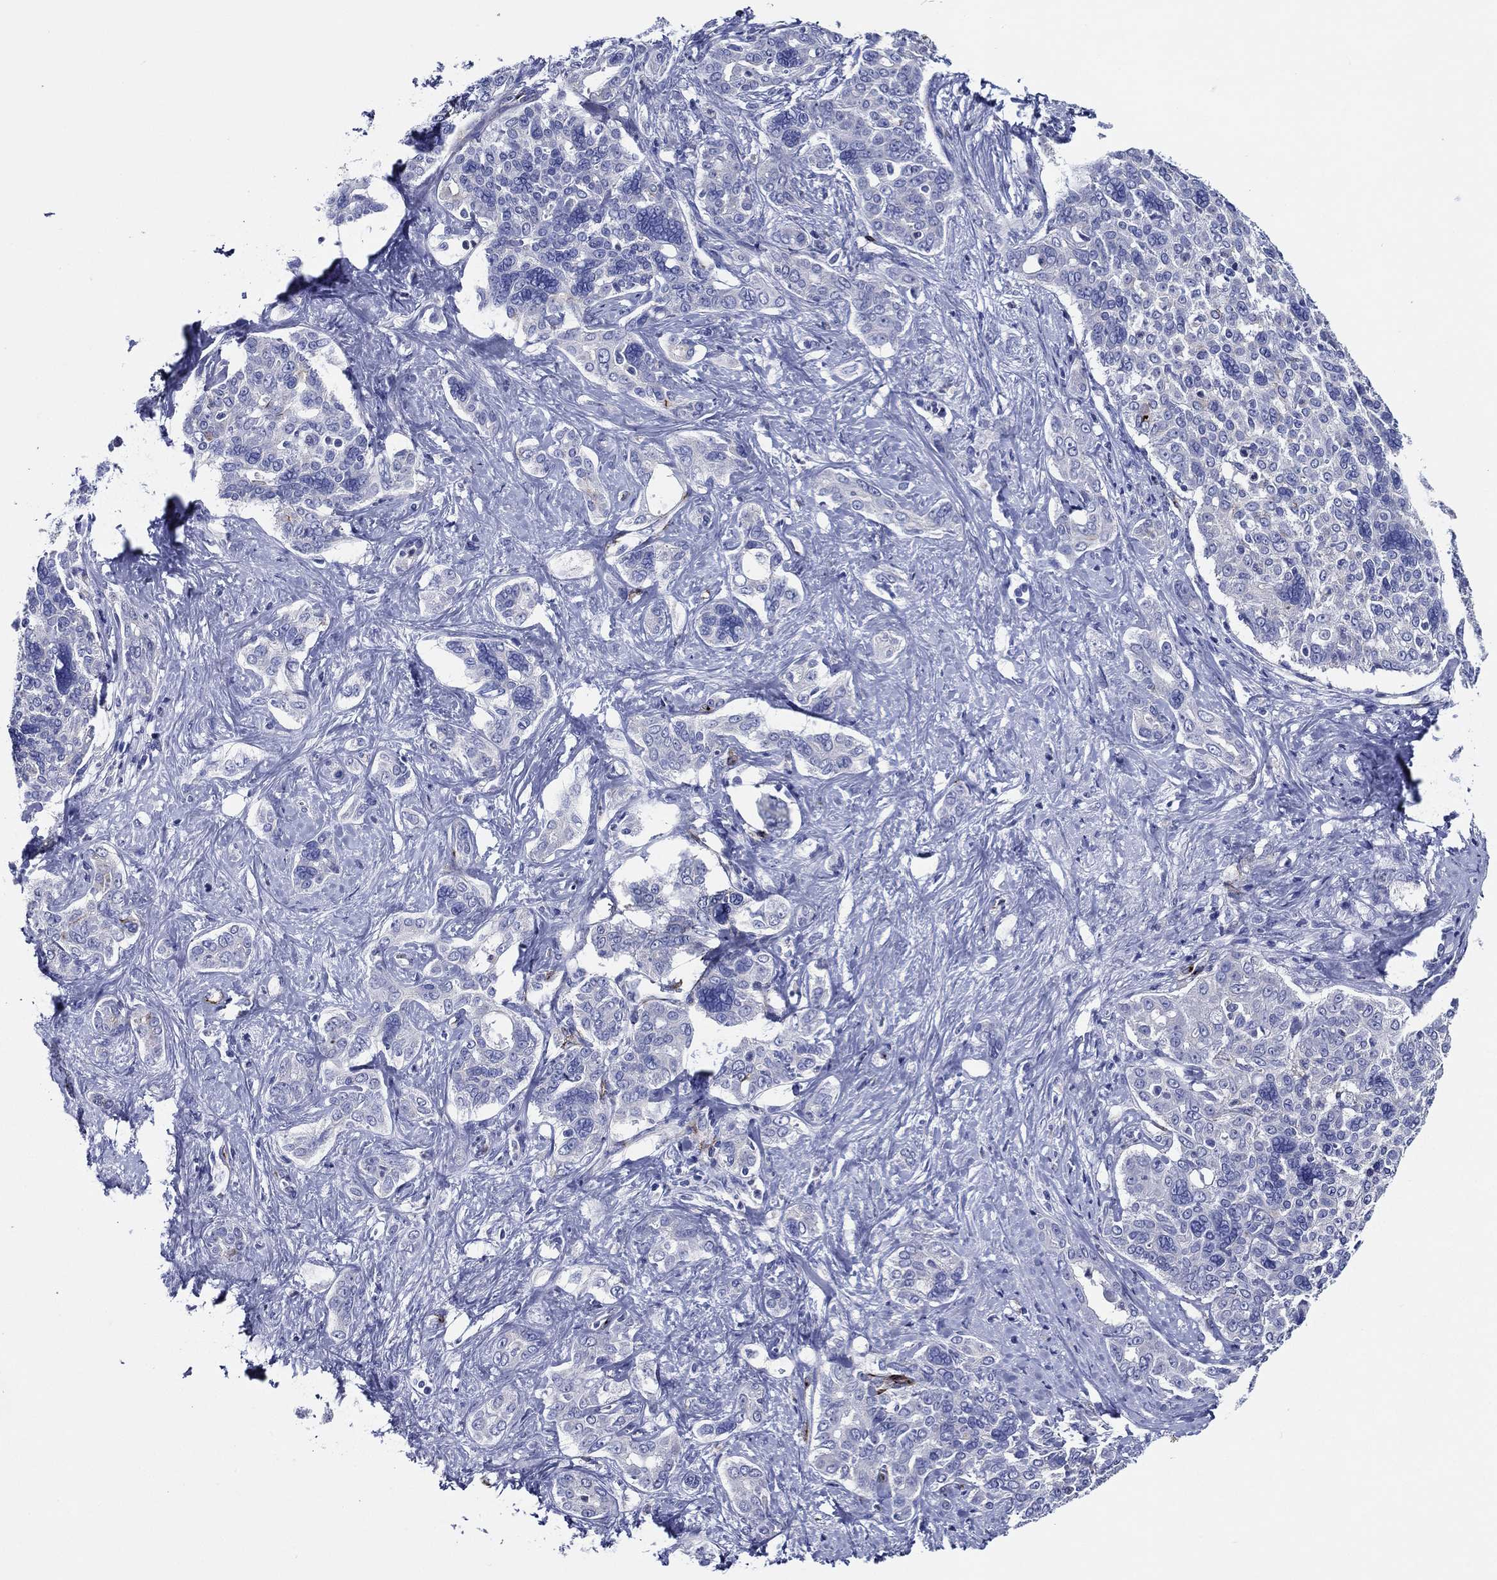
{"staining": {"intensity": "negative", "quantity": "none", "location": "none"}, "tissue": "liver cancer", "cell_type": "Tumor cells", "image_type": "cancer", "snomed": [{"axis": "morphology", "description": "Cholangiocarcinoma"}, {"axis": "topography", "description": "Liver"}], "caption": "A photomicrograph of human cholangiocarcinoma (liver) is negative for staining in tumor cells. (DAB (3,3'-diaminobenzidine) immunohistochemistry, high magnification).", "gene": "ACE2", "patient": {"sex": "female", "age": 47}}